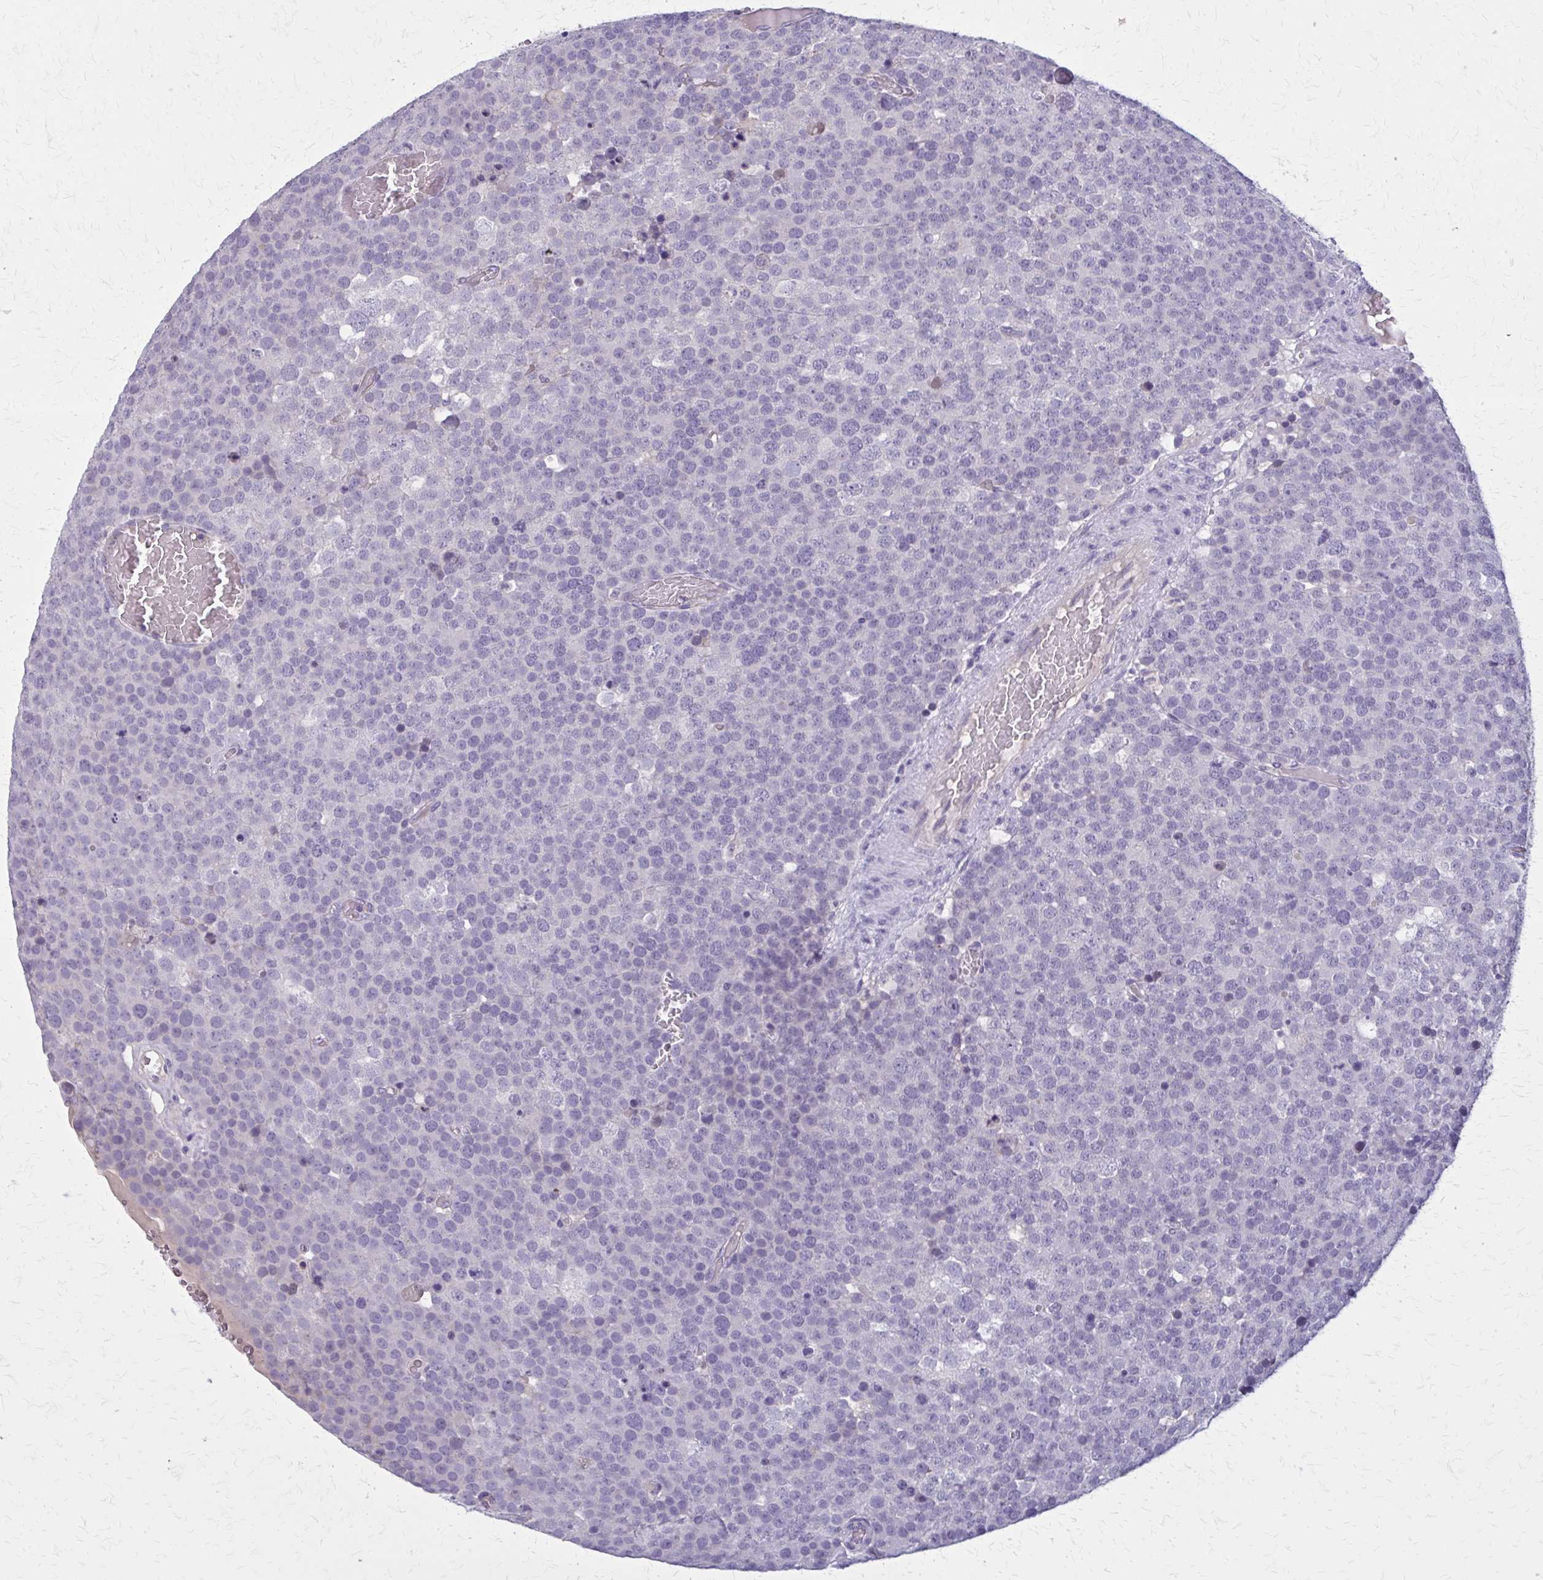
{"staining": {"intensity": "negative", "quantity": "none", "location": "none"}, "tissue": "testis cancer", "cell_type": "Tumor cells", "image_type": "cancer", "snomed": [{"axis": "morphology", "description": "Seminoma, NOS"}, {"axis": "topography", "description": "Testis"}], "caption": "Human testis cancer stained for a protein using immunohistochemistry (IHC) exhibits no expression in tumor cells.", "gene": "OR4A47", "patient": {"sex": "male", "age": 71}}